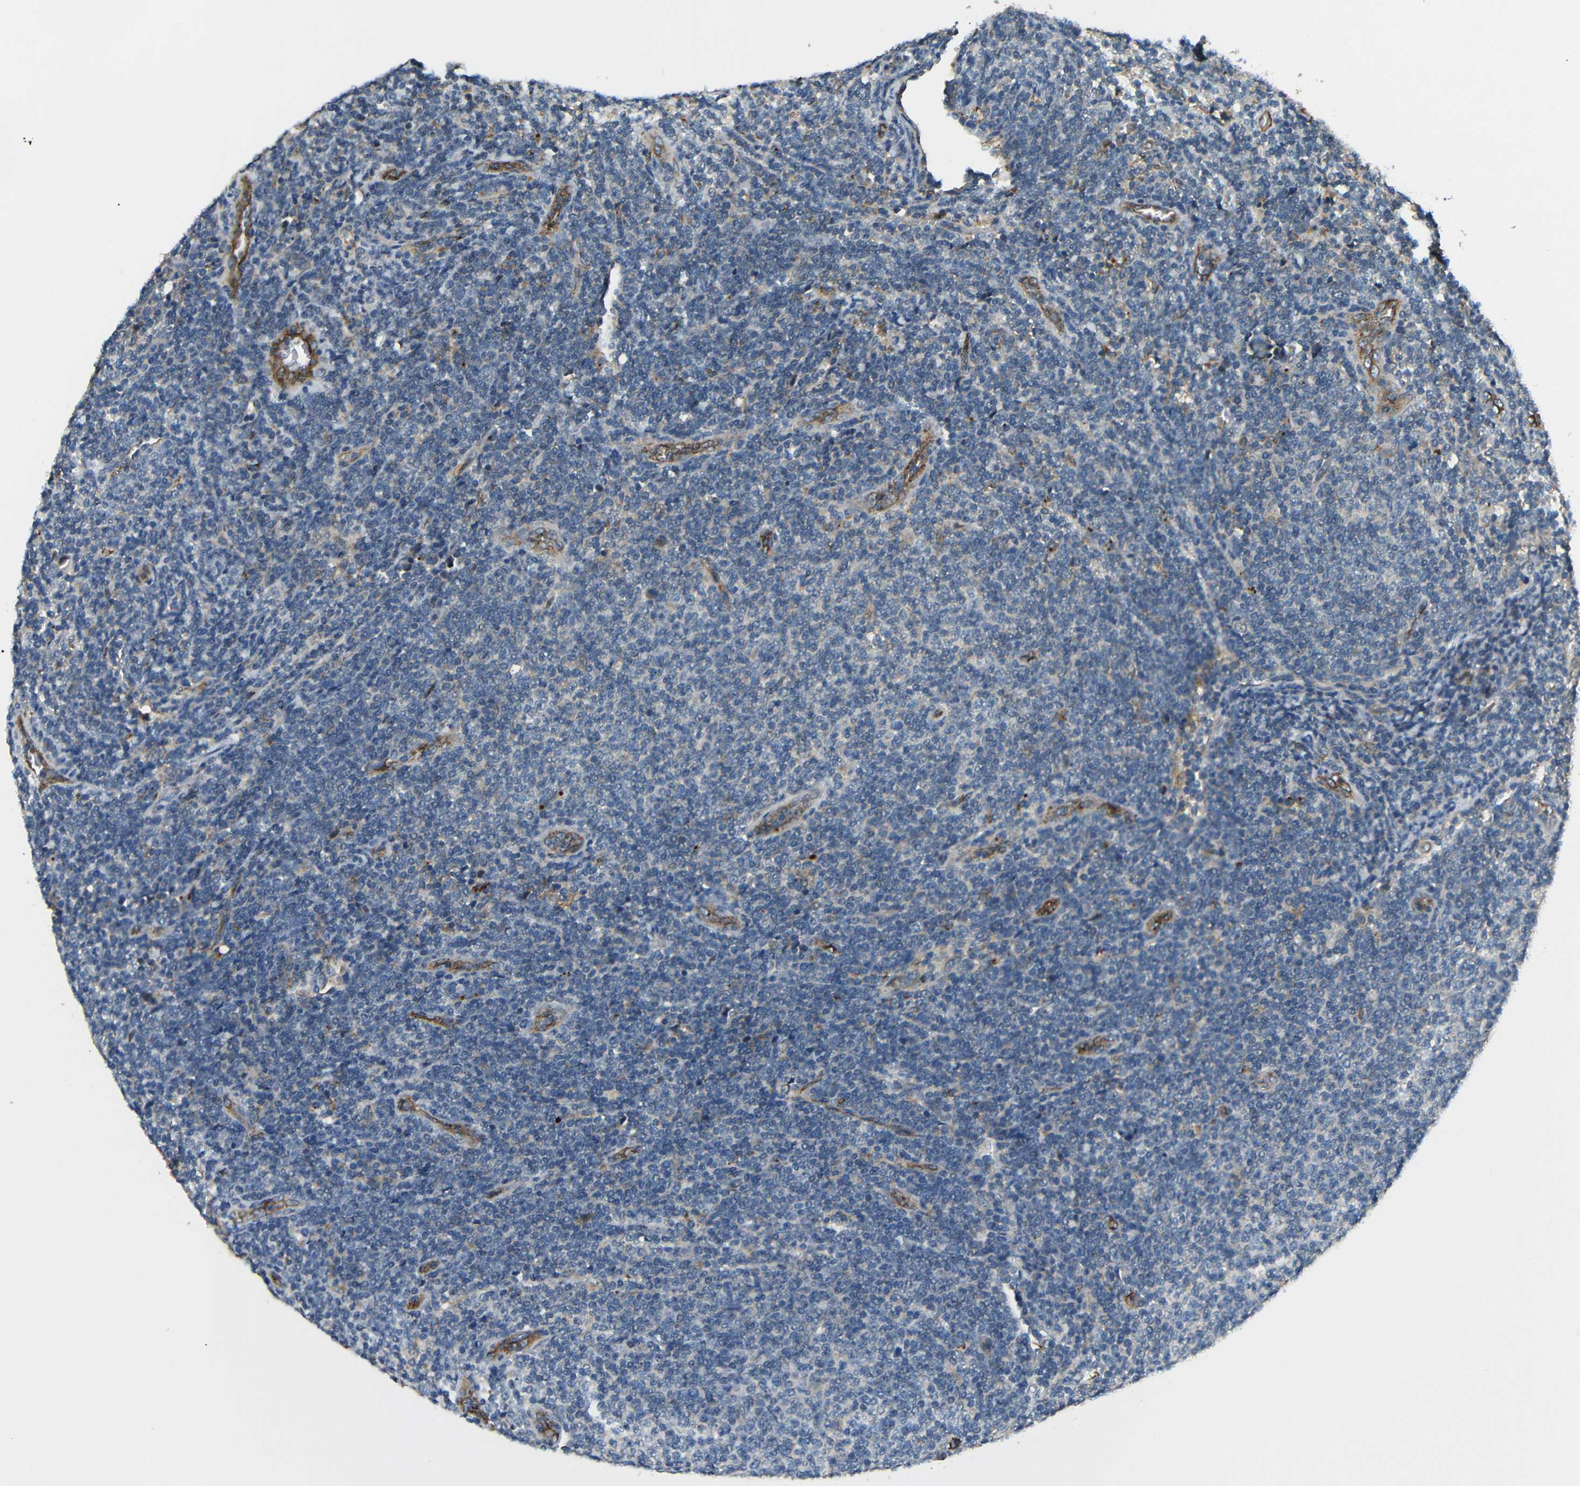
{"staining": {"intensity": "negative", "quantity": "none", "location": "none"}, "tissue": "lymphoma", "cell_type": "Tumor cells", "image_type": "cancer", "snomed": [{"axis": "morphology", "description": "Malignant lymphoma, non-Hodgkin's type, Low grade"}, {"axis": "topography", "description": "Lymph node"}], "caption": "IHC micrograph of low-grade malignant lymphoma, non-Hodgkin's type stained for a protein (brown), which exhibits no positivity in tumor cells.", "gene": "ATP7A", "patient": {"sex": "male", "age": 66}}